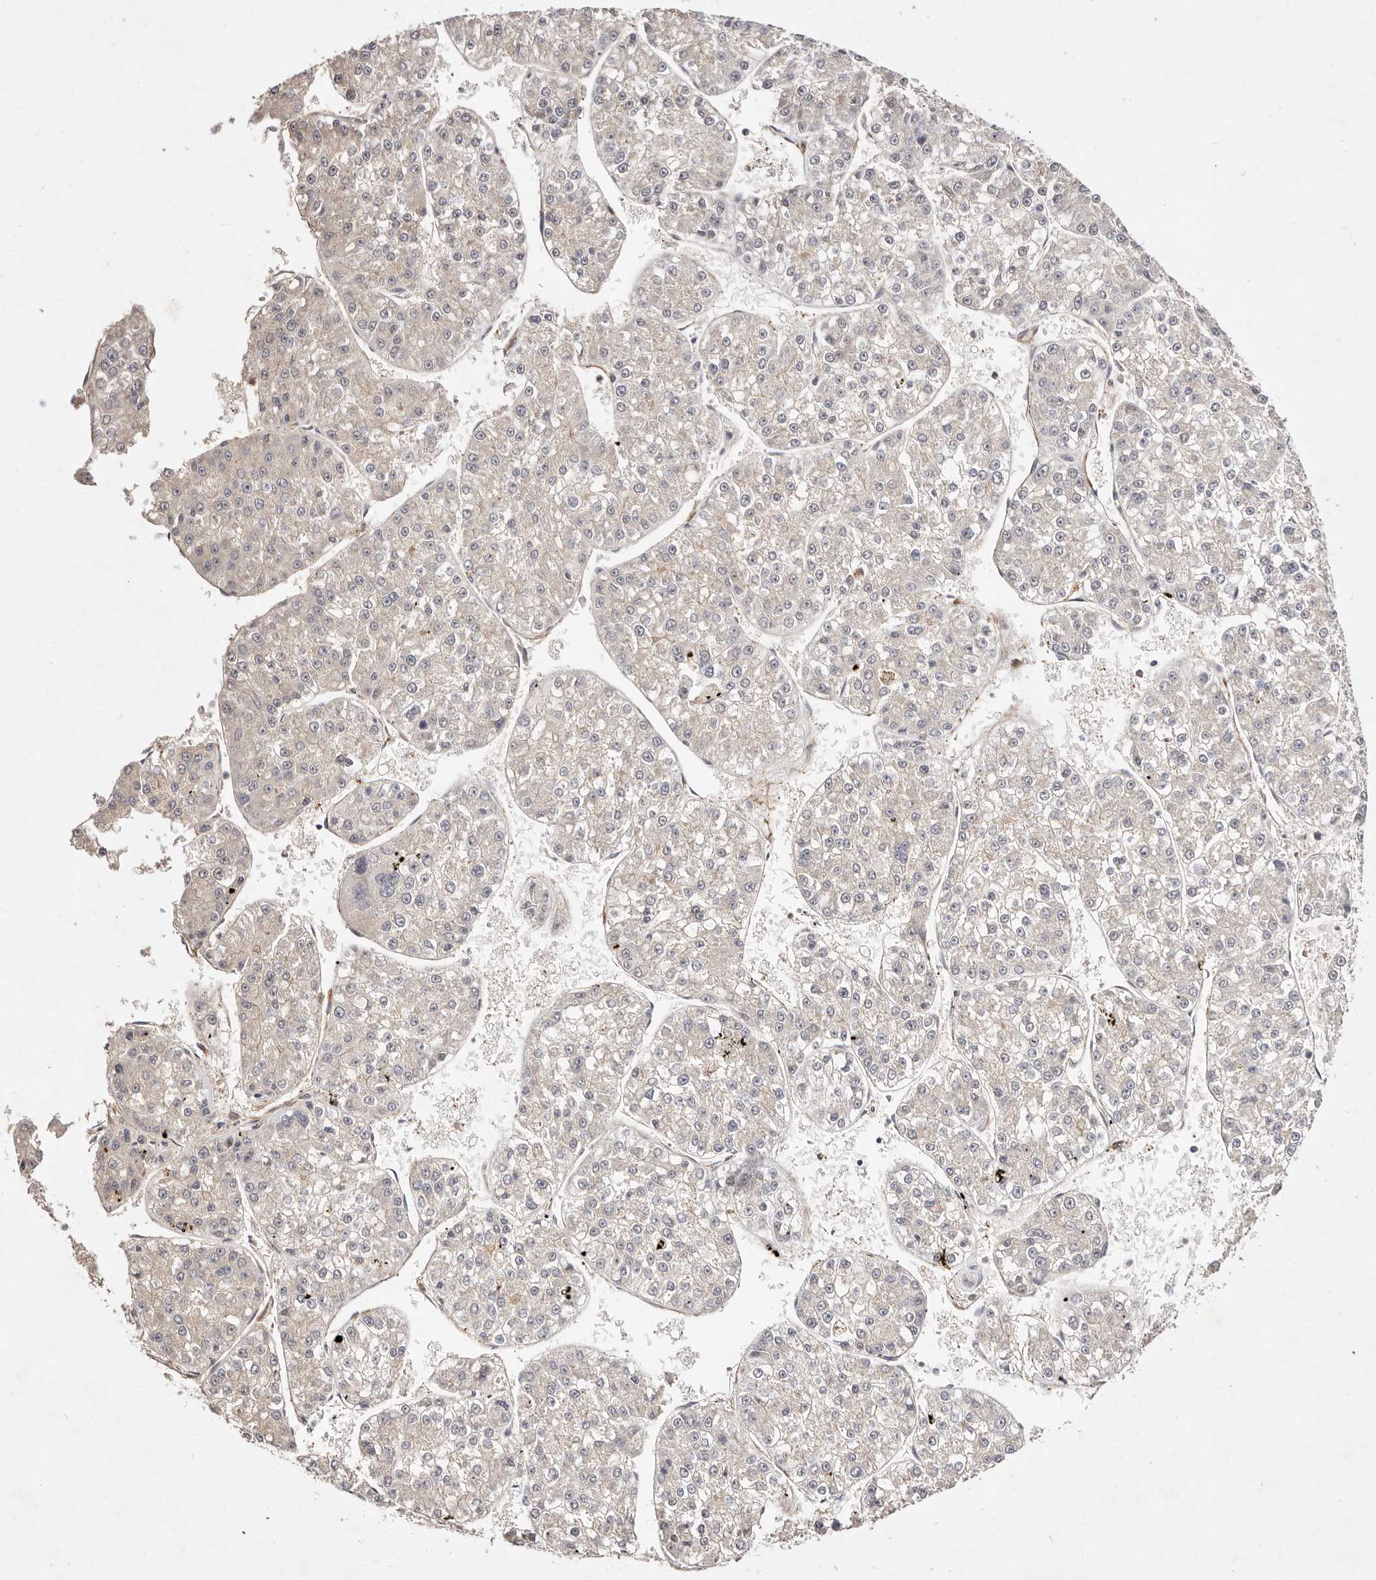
{"staining": {"intensity": "negative", "quantity": "none", "location": "none"}, "tissue": "liver cancer", "cell_type": "Tumor cells", "image_type": "cancer", "snomed": [{"axis": "morphology", "description": "Carcinoma, Hepatocellular, NOS"}, {"axis": "topography", "description": "Liver"}], "caption": "Tumor cells are negative for protein expression in human liver hepatocellular carcinoma.", "gene": "MTMR11", "patient": {"sex": "female", "age": 73}}